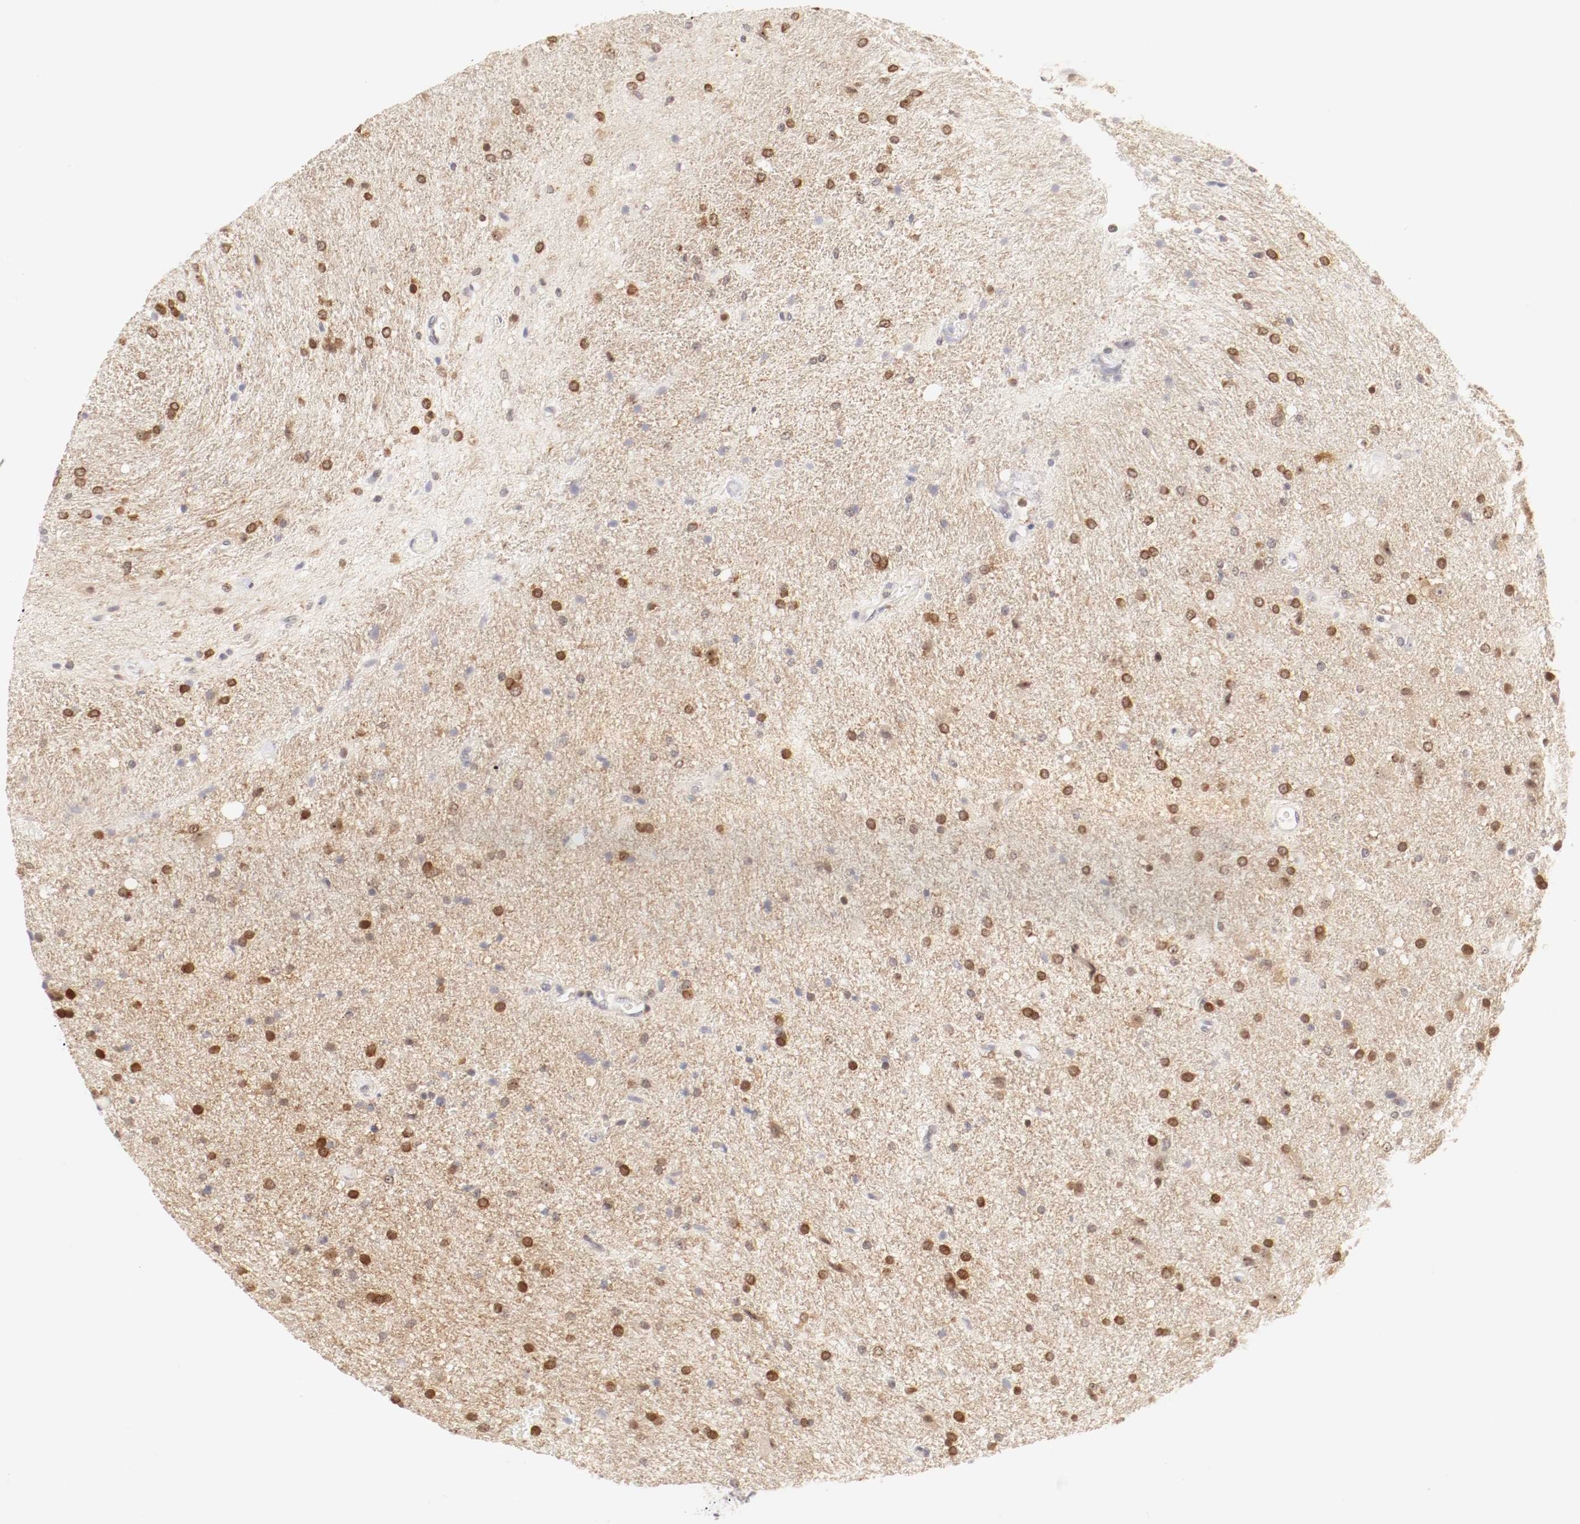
{"staining": {"intensity": "moderate", "quantity": "25%-75%", "location": "cytoplasmic/membranous,nuclear"}, "tissue": "glioma", "cell_type": "Tumor cells", "image_type": "cancer", "snomed": [{"axis": "morphology", "description": "Normal tissue, NOS"}, {"axis": "morphology", "description": "Glioma, malignant, High grade"}, {"axis": "topography", "description": "Cerebral cortex"}], "caption": "Approximately 25%-75% of tumor cells in malignant glioma (high-grade) demonstrate moderate cytoplasmic/membranous and nuclear protein staining as visualized by brown immunohistochemical staining.", "gene": "KIF2A", "patient": {"sex": "male", "age": 56}}